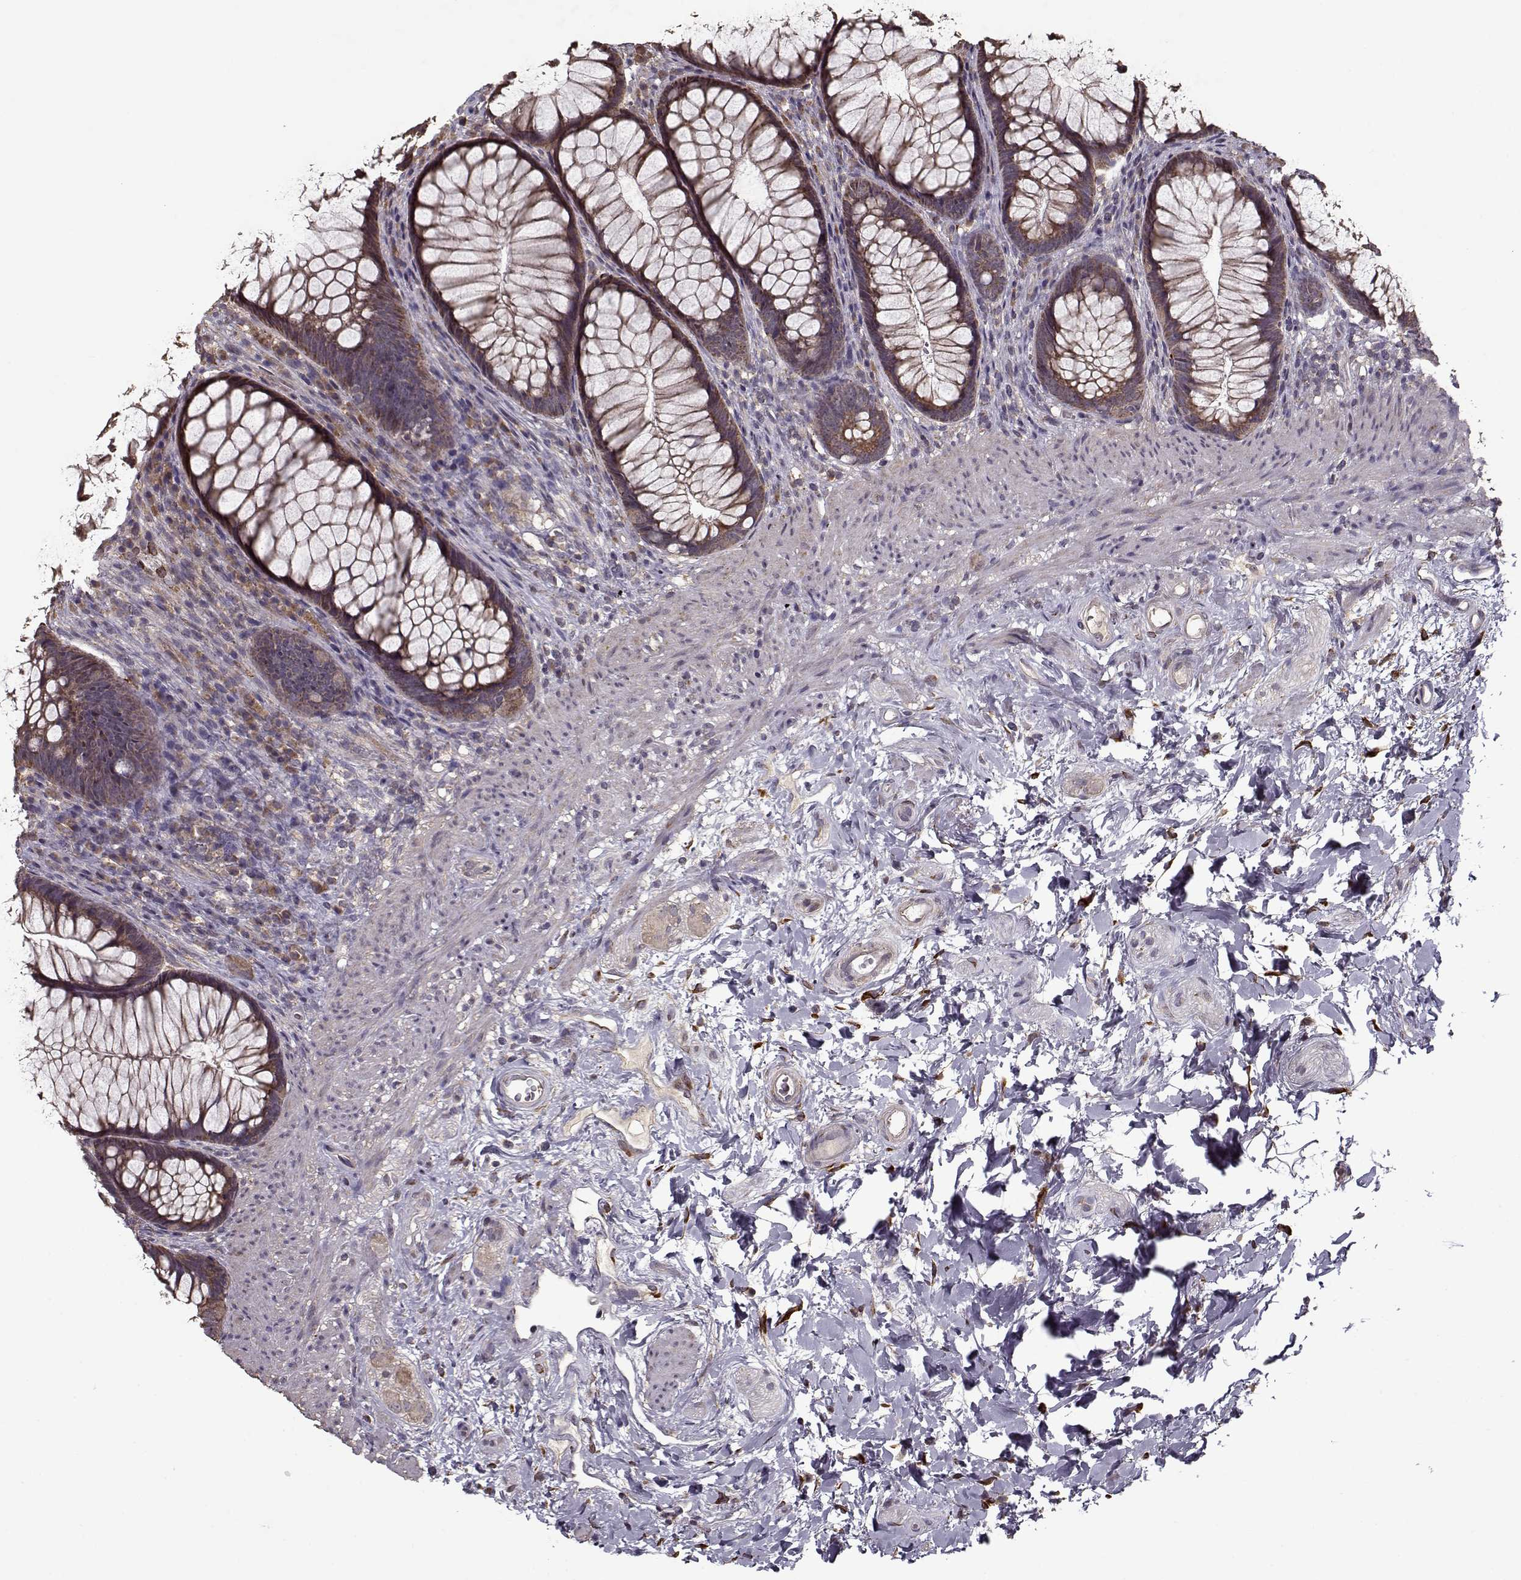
{"staining": {"intensity": "moderate", "quantity": ">75%", "location": "cytoplasmic/membranous"}, "tissue": "rectum", "cell_type": "Glandular cells", "image_type": "normal", "snomed": [{"axis": "morphology", "description": "Normal tissue, NOS"}, {"axis": "topography", "description": "Smooth muscle"}, {"axis": "topography", "description": "Rectum"}], "caption": "IHC (DAB) staining of normal rectum reveals moderate cytoplasmic/membranous protein expression in approximately >75% of glandular cells. (IHC, brightfield microscopy, high magnification).", "gene": "IMMP1L", "patient": {"sex": "male", "age": 53}}